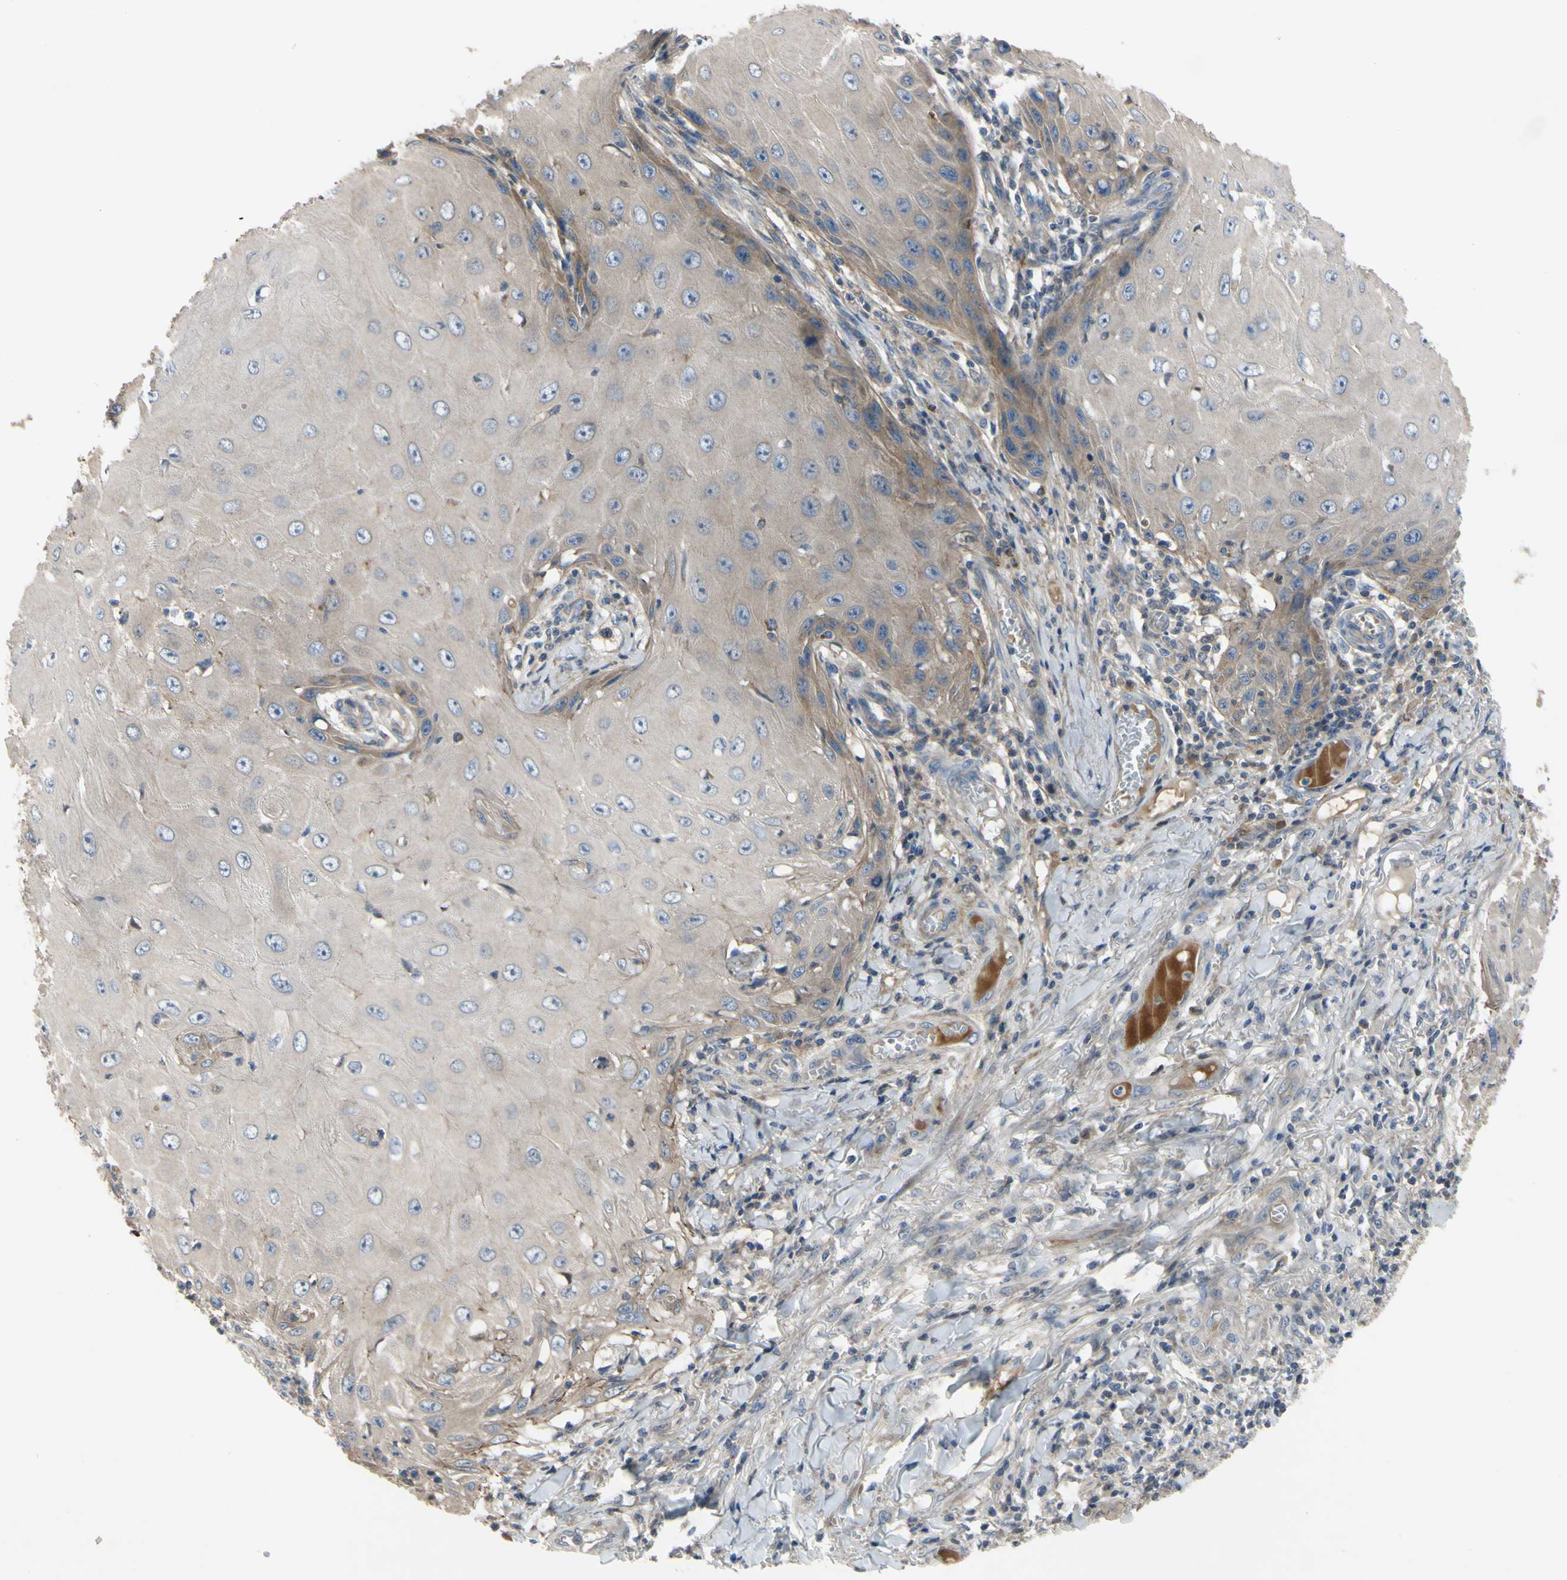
{"staining": {"intensity": "moderate", "quantity": "25%-75%", "location": "cytoplasmic/membranous"}, "tissue": "skin cancer", "cell_type": "Tumor cells", "image_type": "cancer", "snomed": [{"axis": "morphology", "description": "Squamous cell carcinoma, NOS"}, {"axis": "topography", "description": "Skin"}], "caption": "The micrograph exhibits a brown stain indicating the presence of a protein in the cytoplasmic/membranous of tumor cells in skin cancer (squamous cell carcinoma).", "gene": "XIAP", "patient": {"sex": "female", "age": 73}}